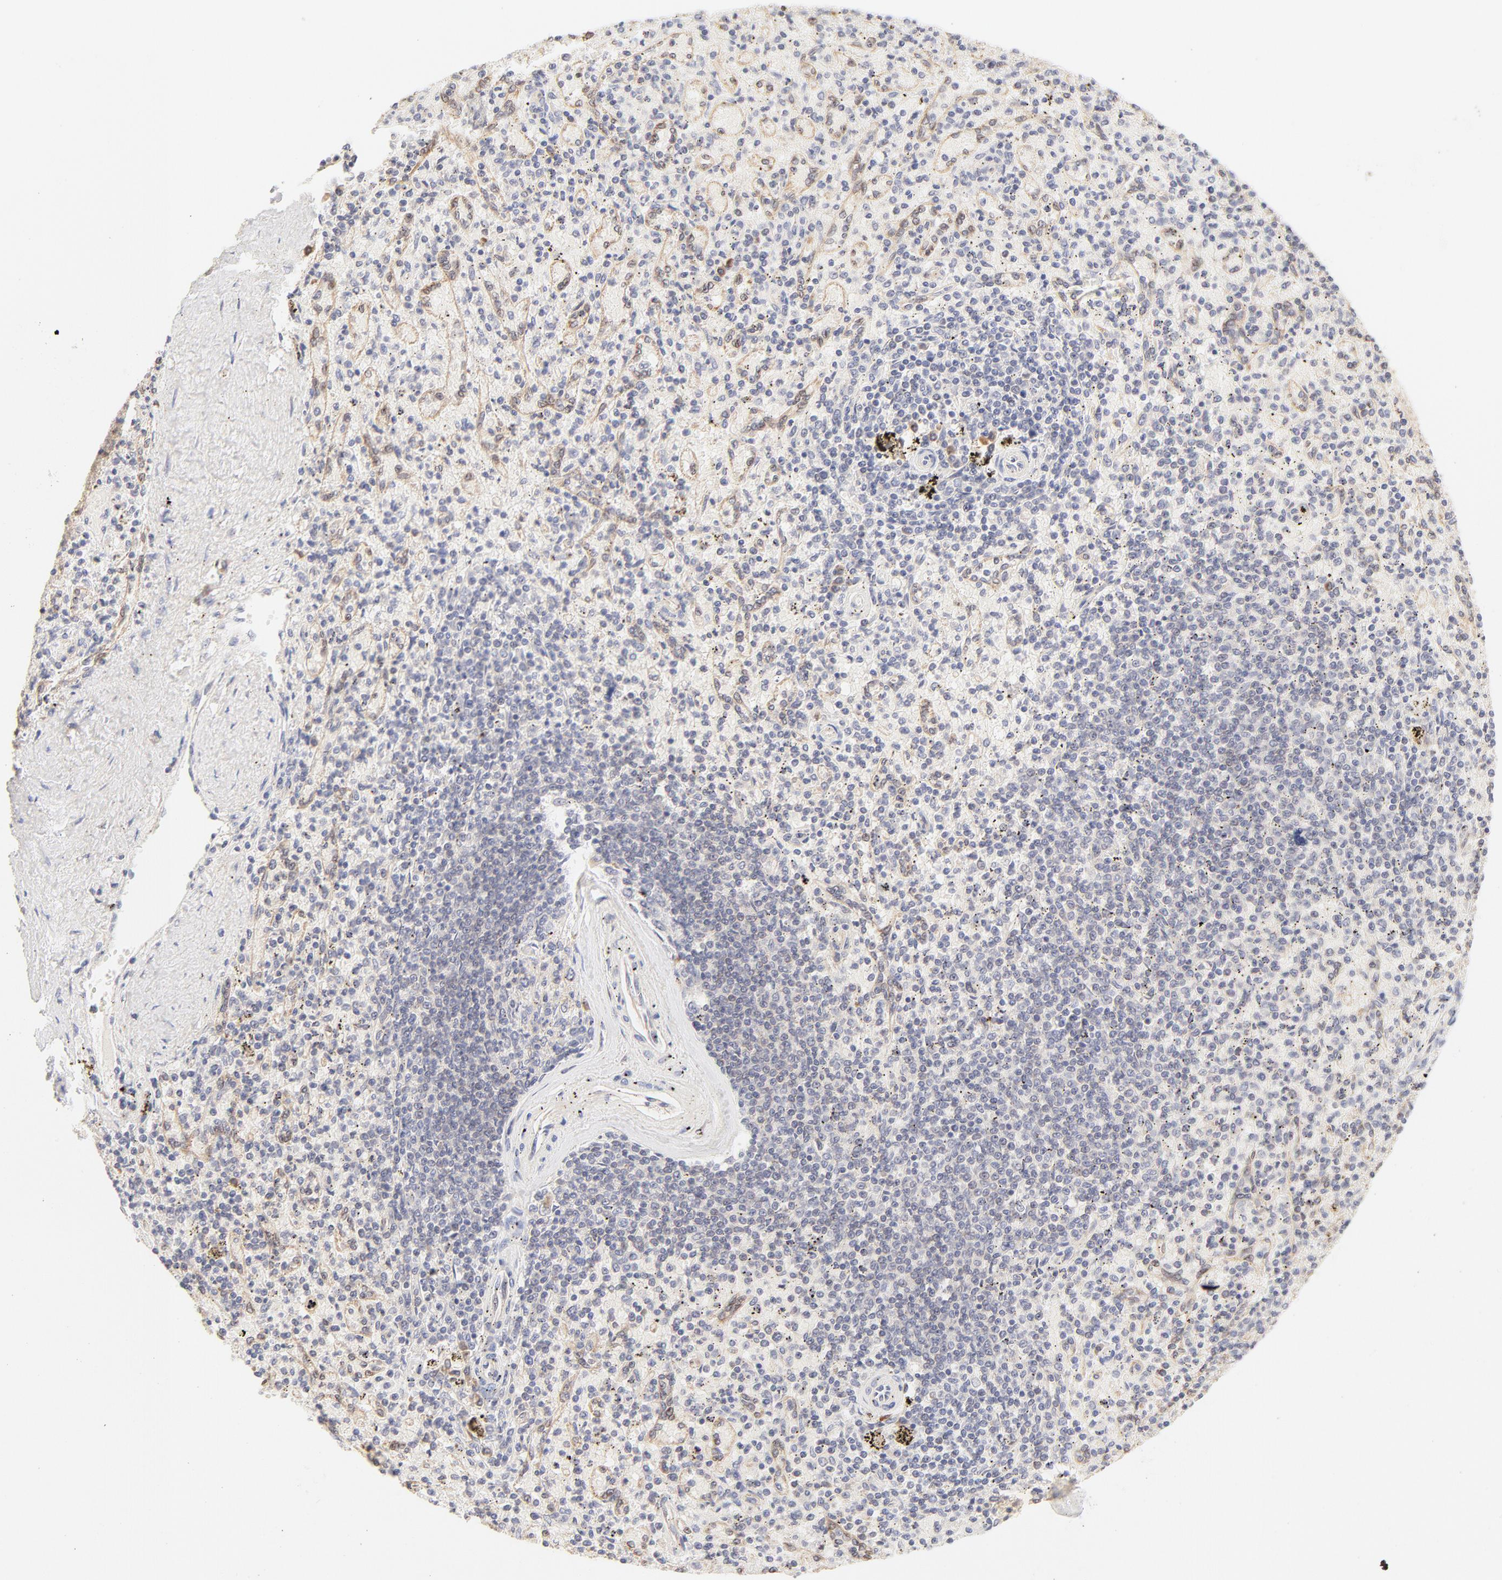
{"staining": {"intensity": "weak", "quantity": ">75%", "location": "cytoplasmic/membranous"}, "tissue": "spleen", "cell_type": "Cells in red pulp", "image_type": "normal", "snomed": [{"axis": "morphology", "description": "Normal tissue, NOS"}, {"axis": "topography", "description": "Spleen"}], "caption": "A brown stain highlights weak cytoplasmic/membranous positivity of a protein in cells in red pulp of normal human spleen.", "gene": "RPS6KA1", "patient": {"sex": "female", "age": 43}}